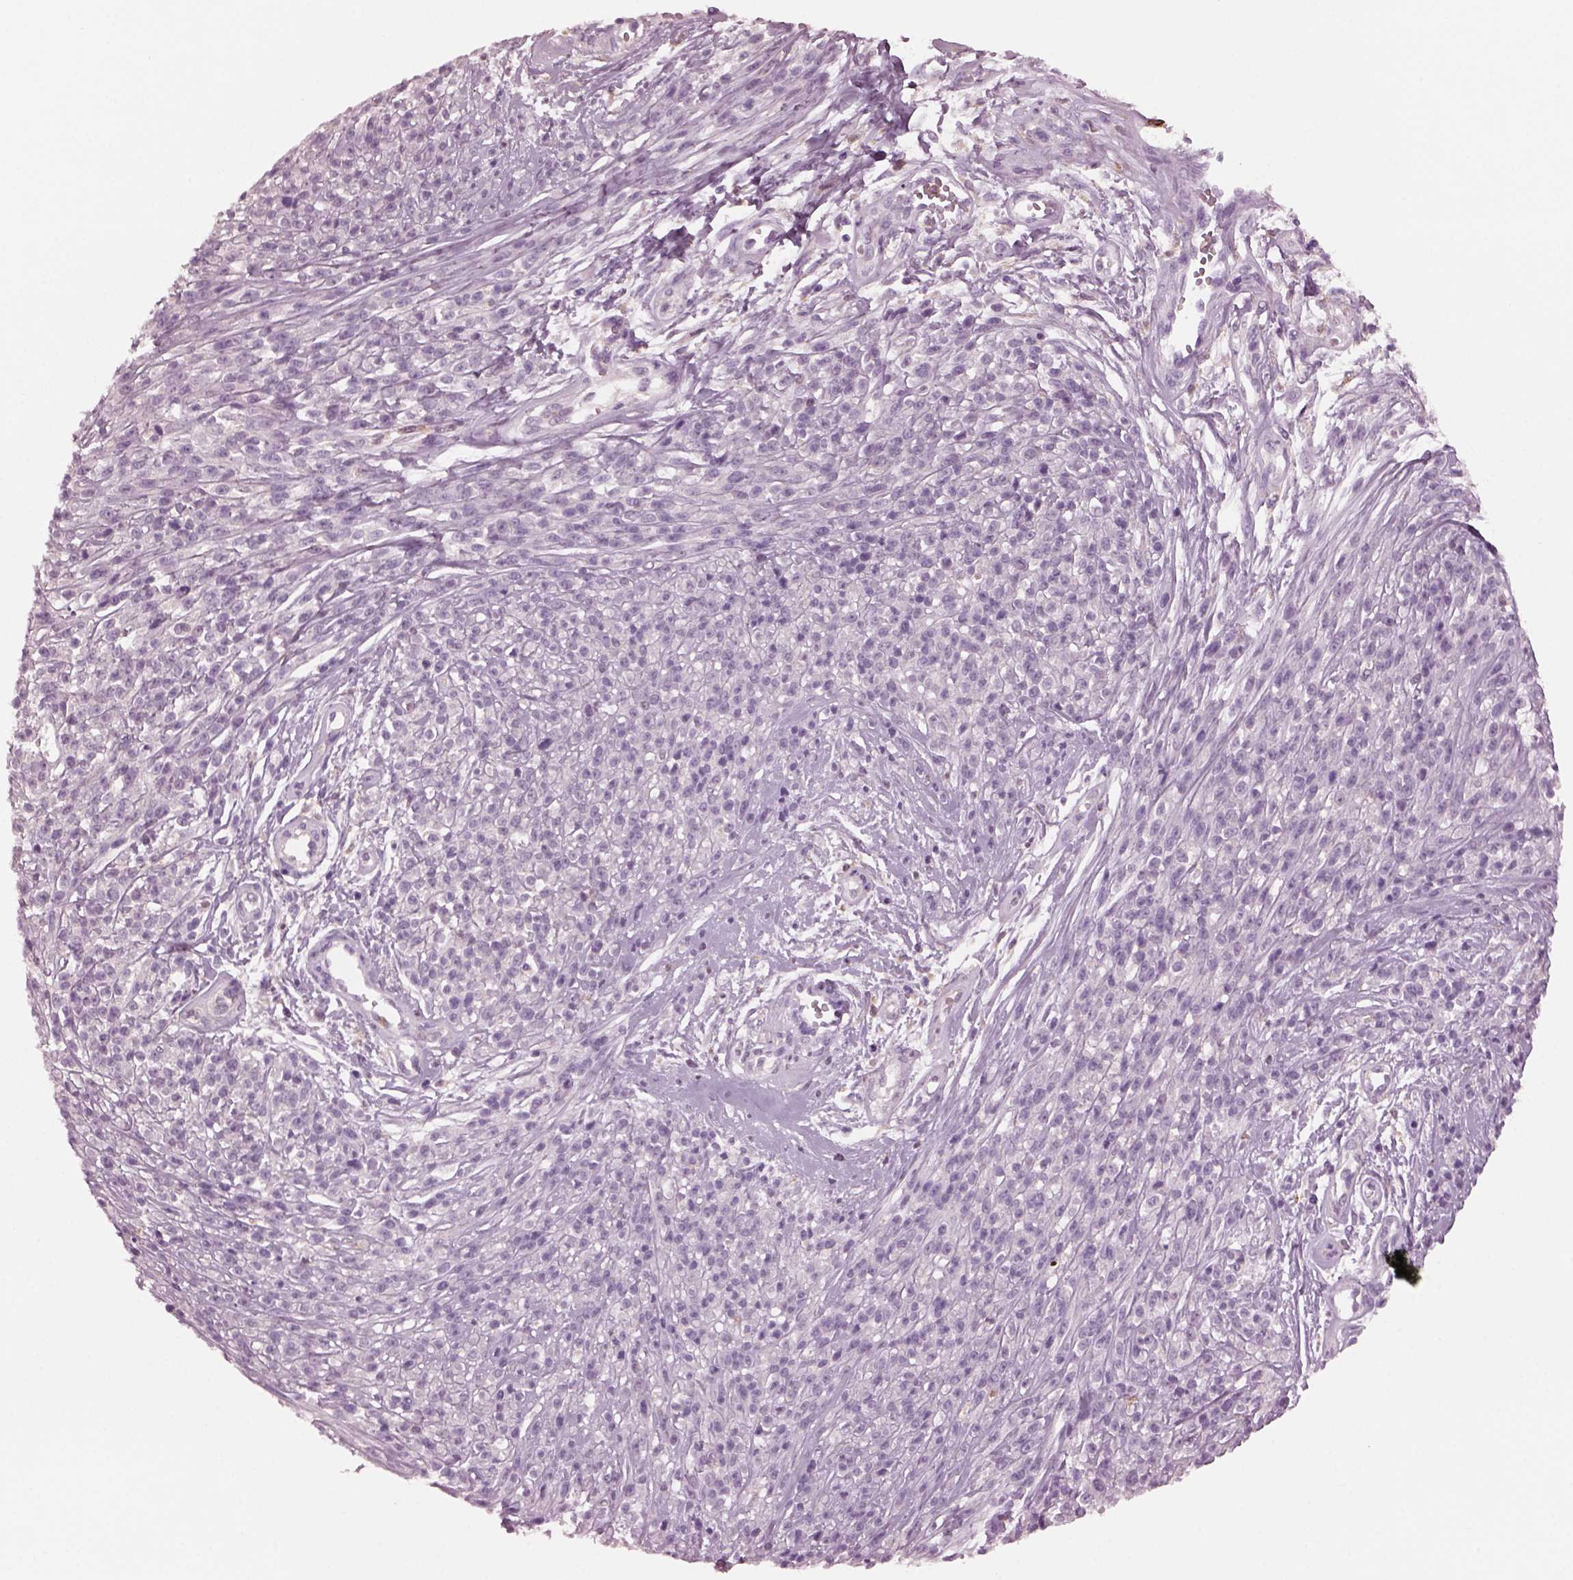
{"staining": {"intensity": "negative", "quantity": "none", "location": "none"}, "tissue": "melanoma", "cell_type": "Tumor cells", "image_type": "cancer", "snomed": [{"axis": "morphology", "description": "Malignant melanoma, NOS"}, {"axis": "topography", "description": "Skin"}, {"axis": "topography", "description": "Skin of trunk"}], "caption": "Tumor cells show no significant positivity in melanoma.", "gene": "SHTN1", "patient": {"sex": "male", "age": 74}}